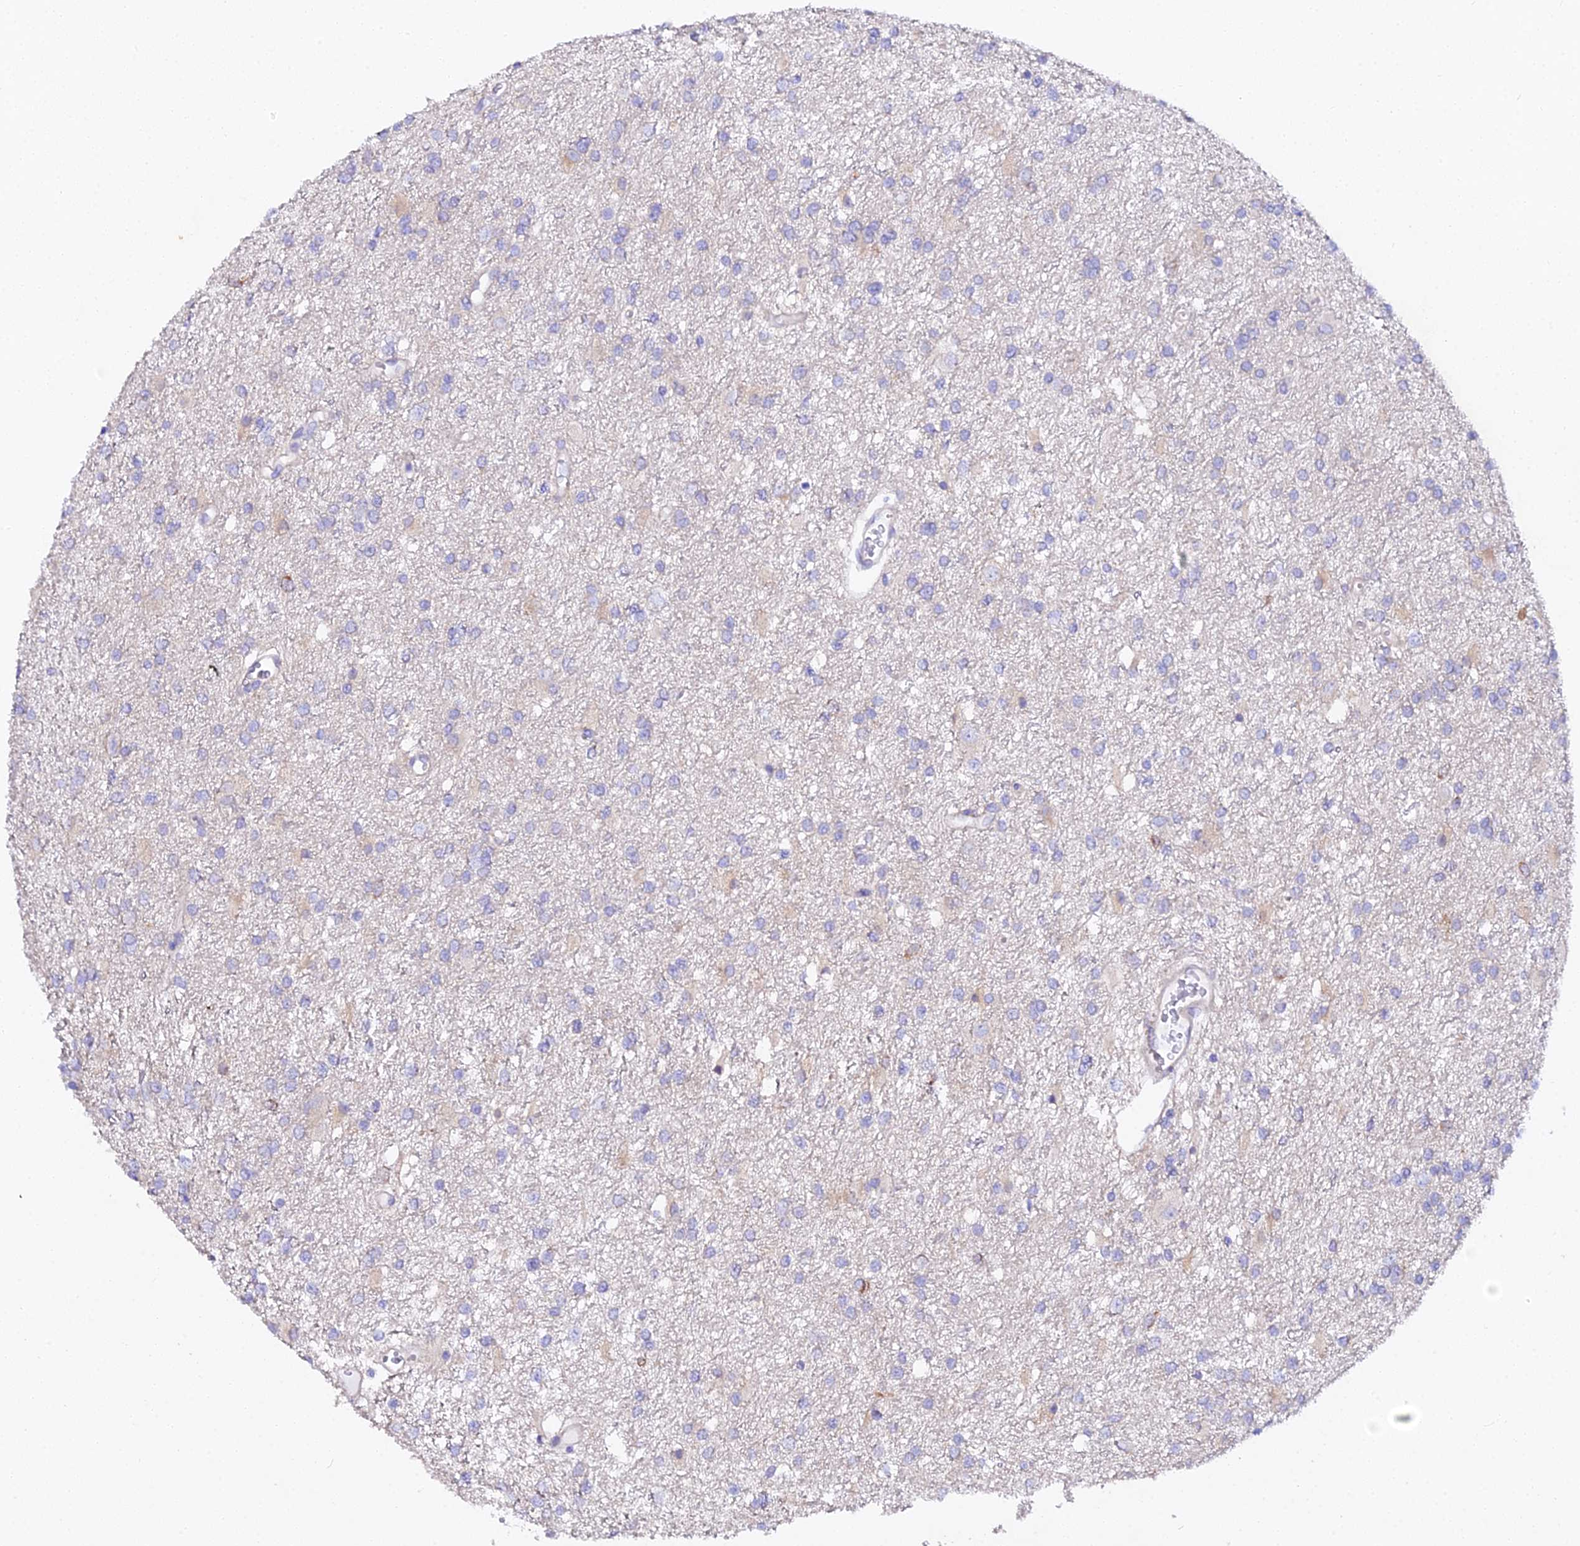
{"staining": {"intensity": "negative", "quantity": "none", "location": "none"}, "tissue": "glioma", "cell_type": "Tumor cells", "image_type": "cancer", "snomed": [{"axis": "morphology", "description": "Glioma, malignant, High grade"}, {"axis": "topography", "description": "Brain"}], "caption": "A histopathology image of human malignant glioma (high-grade) is negative for staining in tumor cells.", "gene": "CFAP45", "patient": {"sex": "female", "age": 50}}